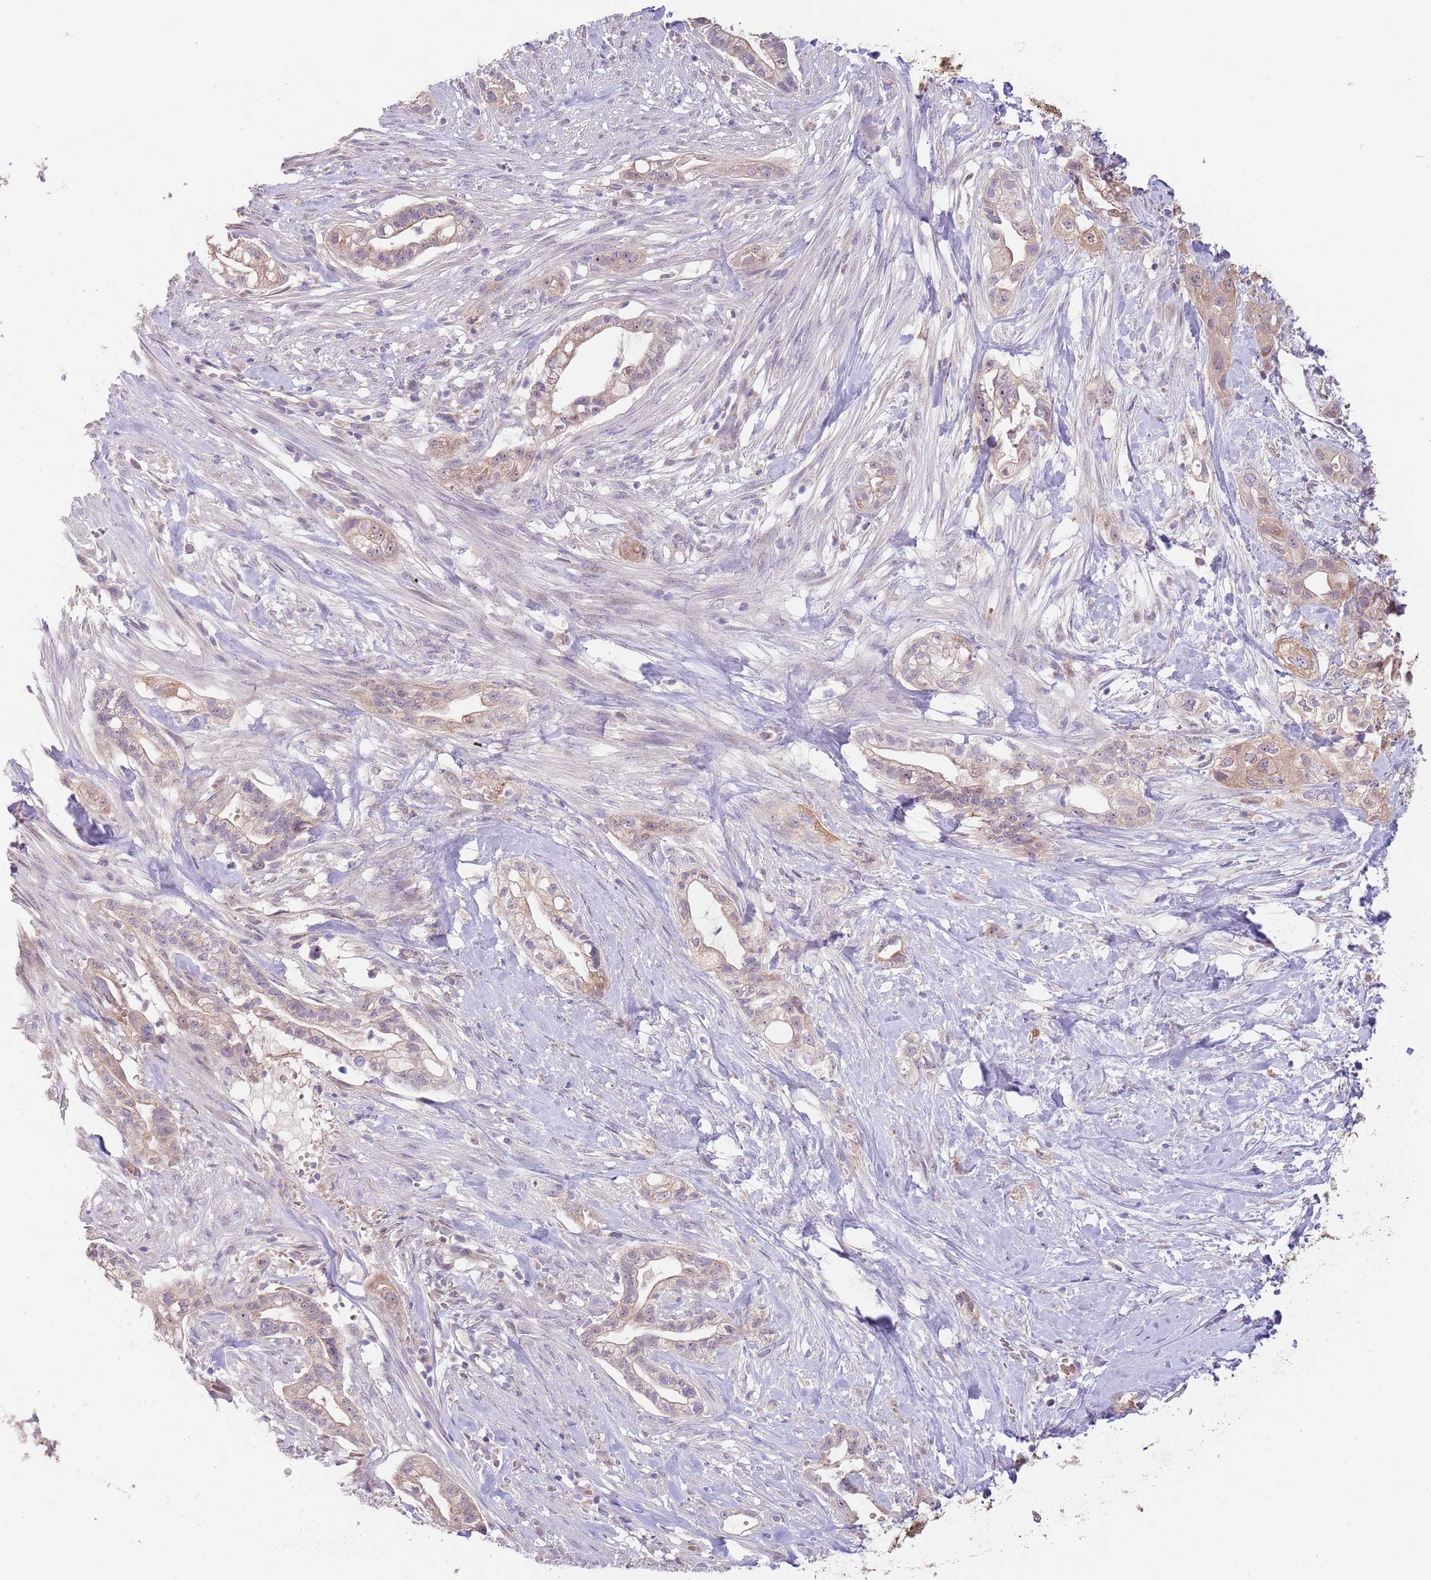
{"staining": {"intensity": "weak", "quantity": "<25%", "location": "cytoplasmic/membranous"}, "tissue": "pancreatic cancer", "cell_type": "Tumor cells", "image_type": "cancer", "snomed": [{"axis": "morphology", "description": "Adenocarcinoma, NOS"}, {"axis": "topography", "description": "Pancreas"}], "caption": "Photomicrograph shows no significant protein staining in tumor cells of adenocarcinoma (pancreatic). (DAB (3,3'-diaminobenzidine) immunohistochemistry visualized using brightfield microscopy, high magnification).", "gene": "AP1S2", "patient": {"sex": "male", "age": 44}}